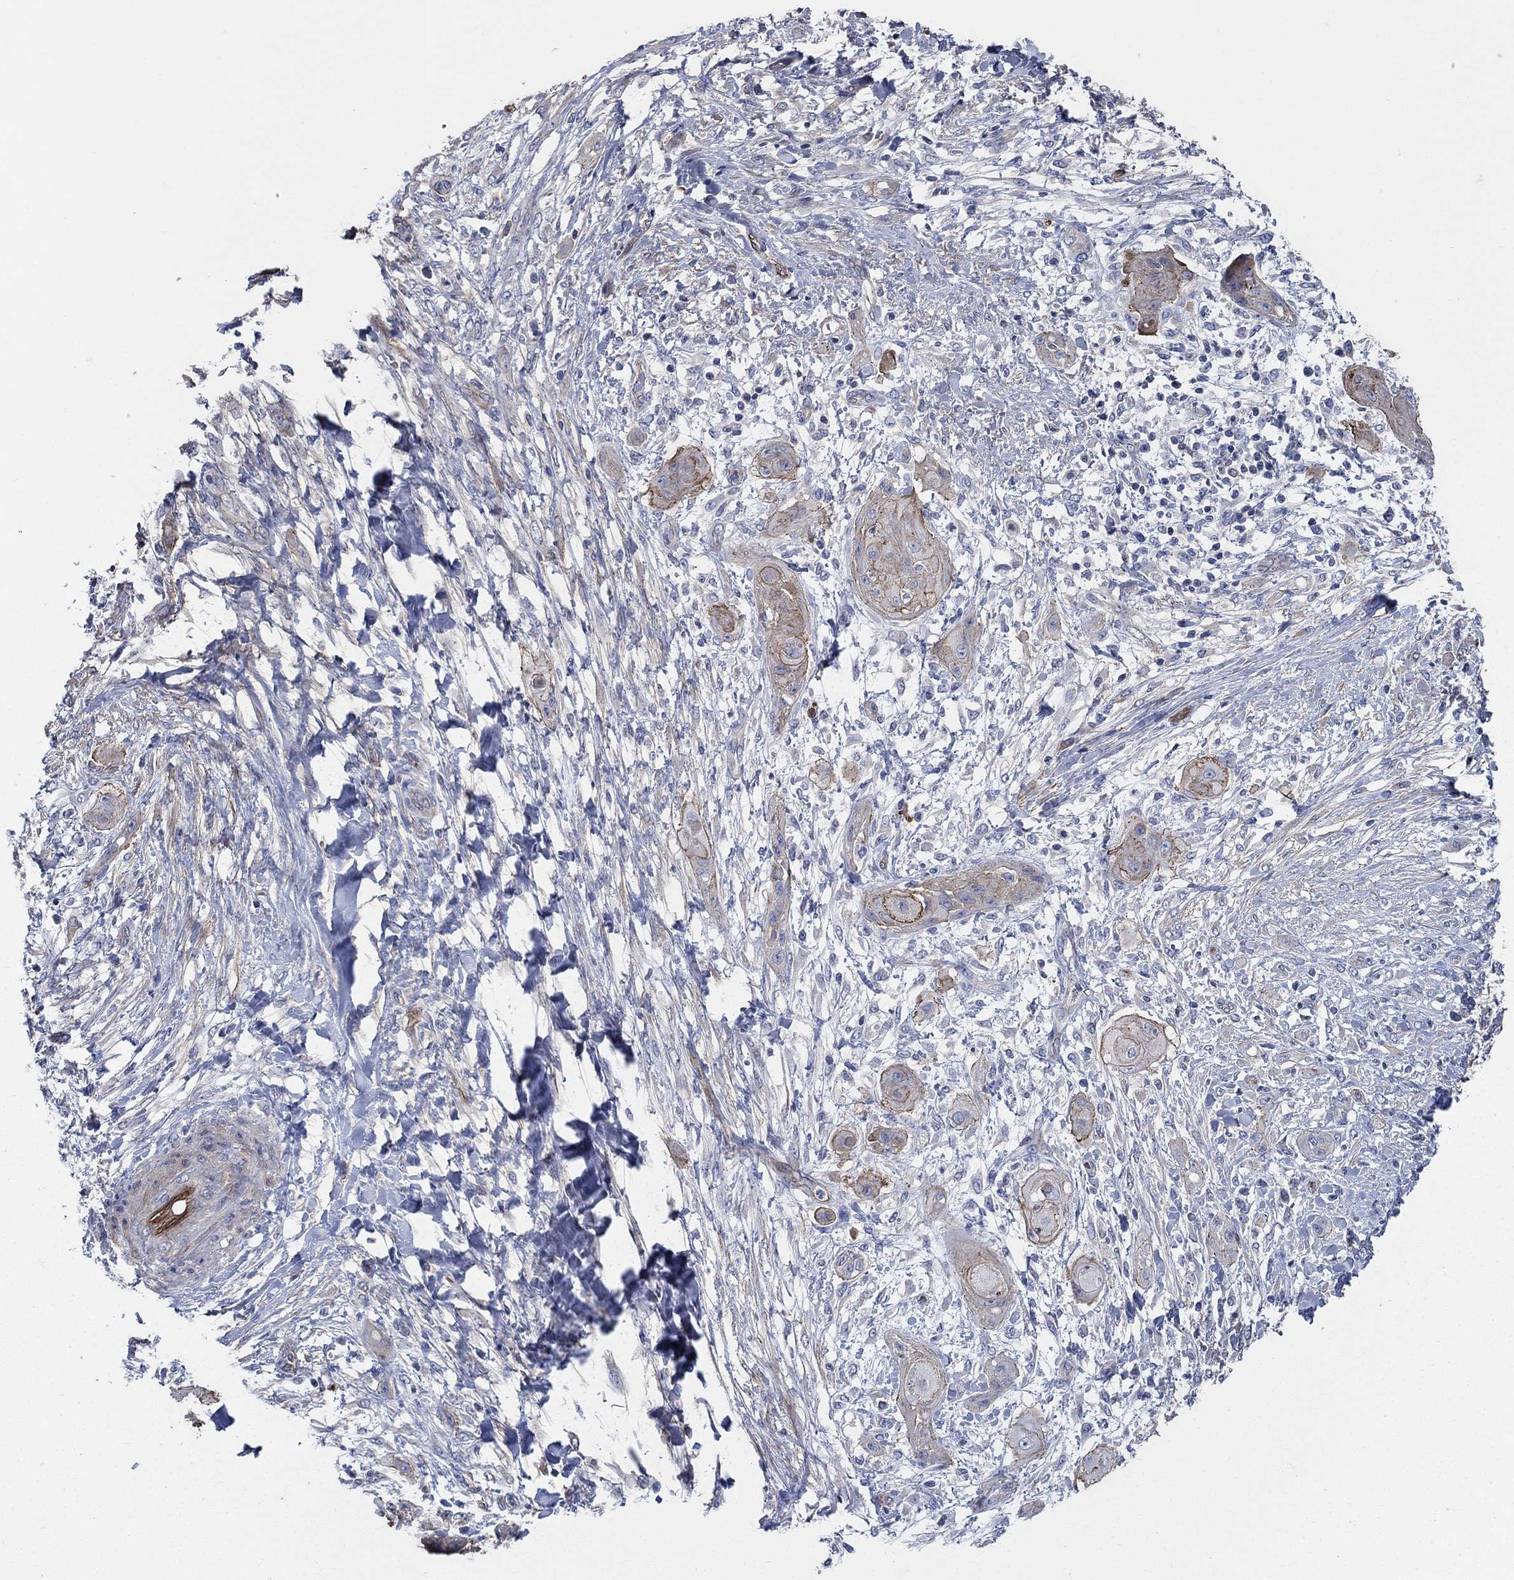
{"staining": {"intensity": "moderate", "quantity": "<25%", "location": "cytoplasmic/membranous"}, "tissue": "skin cancer", "cell_type": "Tumor cells", "image_type": "cancer", "snomed": [{"axis": "morphology", "description": "Squamous cell carcinoma, NOS"}, {"axis": "topography", "description": "Skin"}], "caption": "High-power microscopy captured an IHC histopathology image of skin cancer, revealing moderate cytoplasmic/membranous staining in approximately <25% of tumor cells.", "gene": "FLNC", "patient": {"sex": "male", "age": 62}}